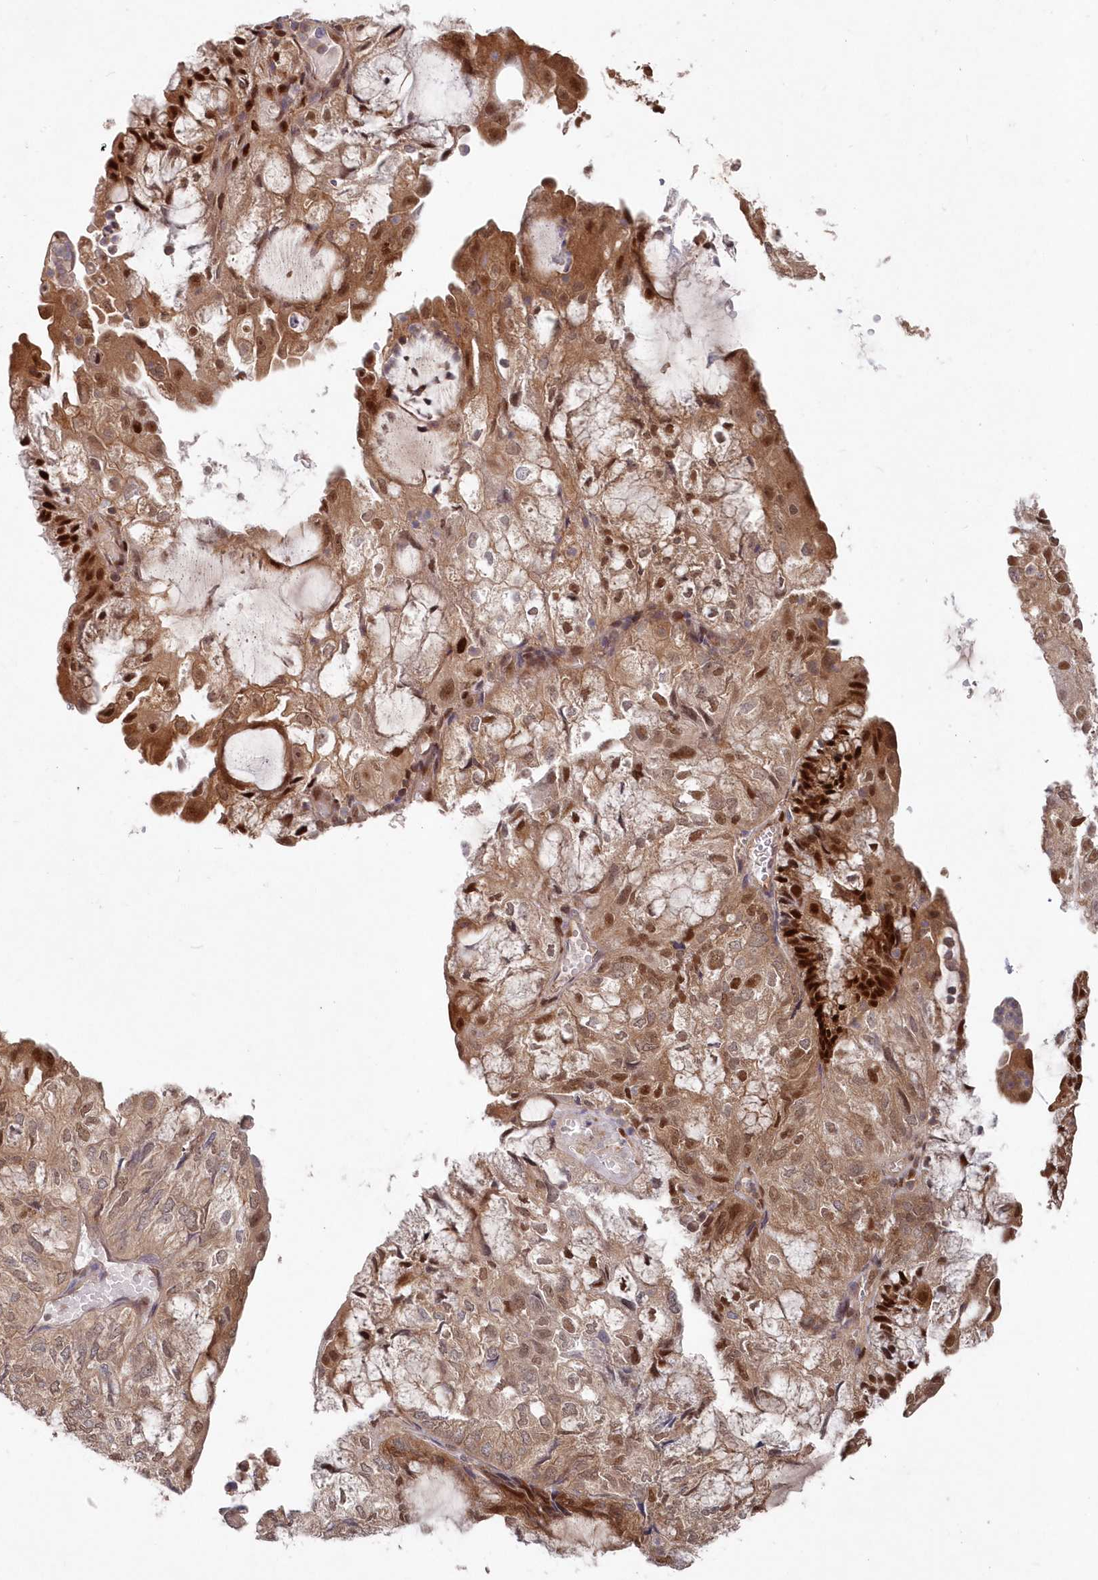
{"staining": {"intensity": "moderate", "quantity": ">75%", "location": "cytoplasmic/membranous,nuclear"}, "tissue": "endometrial cancer", "cell_type": "Tumor cells", "image_type": "cancer", "snomed": [{"axis": "morphology", "description": "Adenocarcinoma, NOS"}, {"axis": "topography", "description": "Endometrium"}], "caption": "Moderate cytoplasmic/membranous and nuclear expression is appreciated in approximately >75% of tumor cells in adenocarcinoma (endometrial). (IHC, brightfield microscopy, high magnification).", "gene": "ABHD14B", "patient": {"sex": "female", "age": 81}}